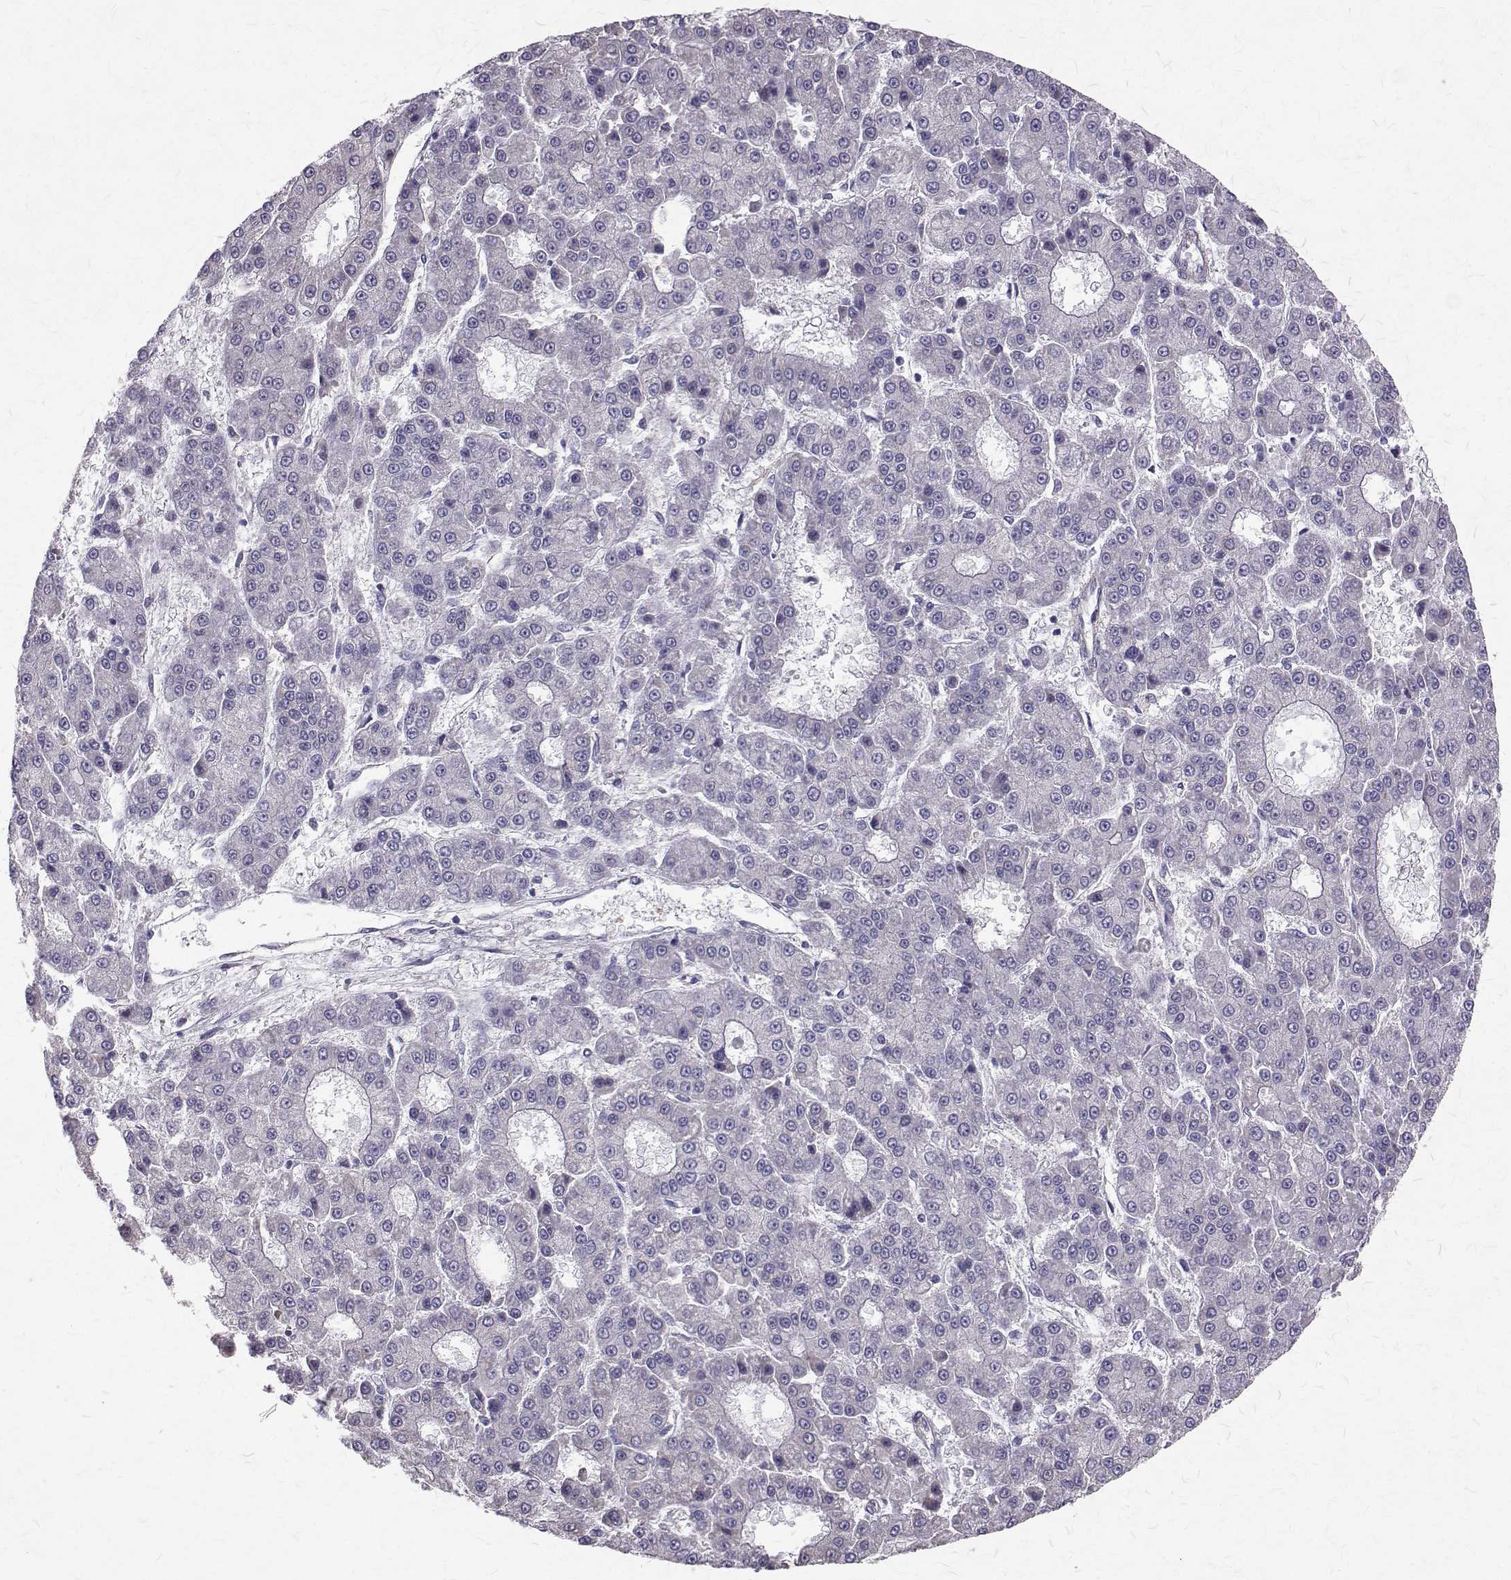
{"staining": {"intensity": "negative", "quantity": "none", "location": "none"}, "tissue": "liver cancer", "cell_type": "Tumor cells", "image_type": "cancer", "snomed": [{"axis": "morphology", "description": "Carcinoma, Hepatocellular, NOS"}, {"axis": "topography", "description": "Liver"}], "caption": "This is an IHC image of hepatocellular carcinoma (liver). There is no staining in tumor cells.", "gene": "CCDC89", "patient": {"sex": "male", "age": 70}}